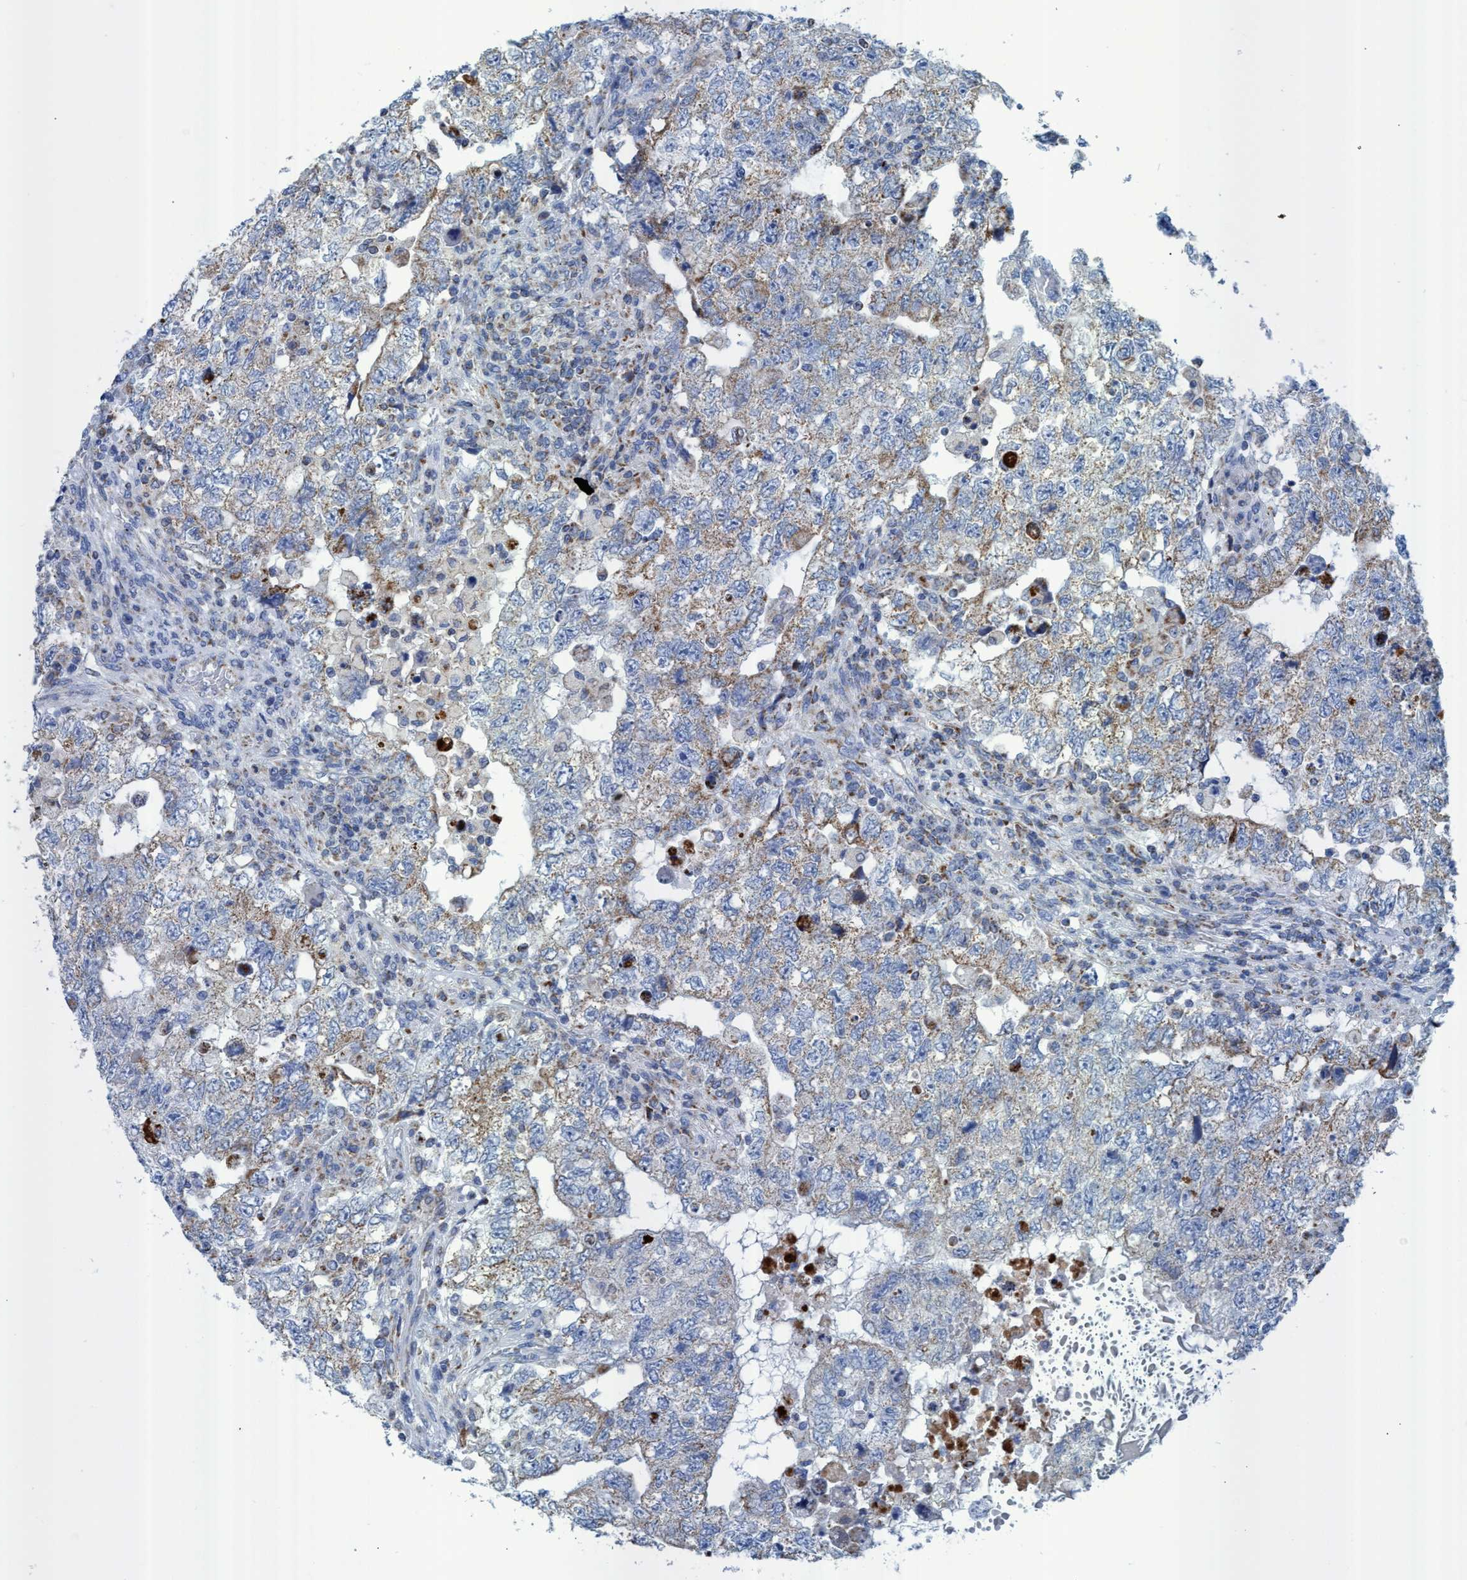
{"staining": {"intensity": "moderate", "quantity": "25%-75%", "location": "cytoplasmic/membranous"}, "tissue": "testis cancer", "cell_type": "Tumor cells", "image_type": "cancer", "snomed": [{"axis": "morphology", "description": "Carcinoma, Embryonal, NOS"}, {"axis": "topography", "description": "Testis"}], "caption": "The histopathology image displays a brown stain indicating the presence of a protein in the cytoplasmic/membranous of tumor cells in testis cancer (embryonal carcinoma).", "gene": "GGA3", "patient": {"sex": "male", "age": 36}}